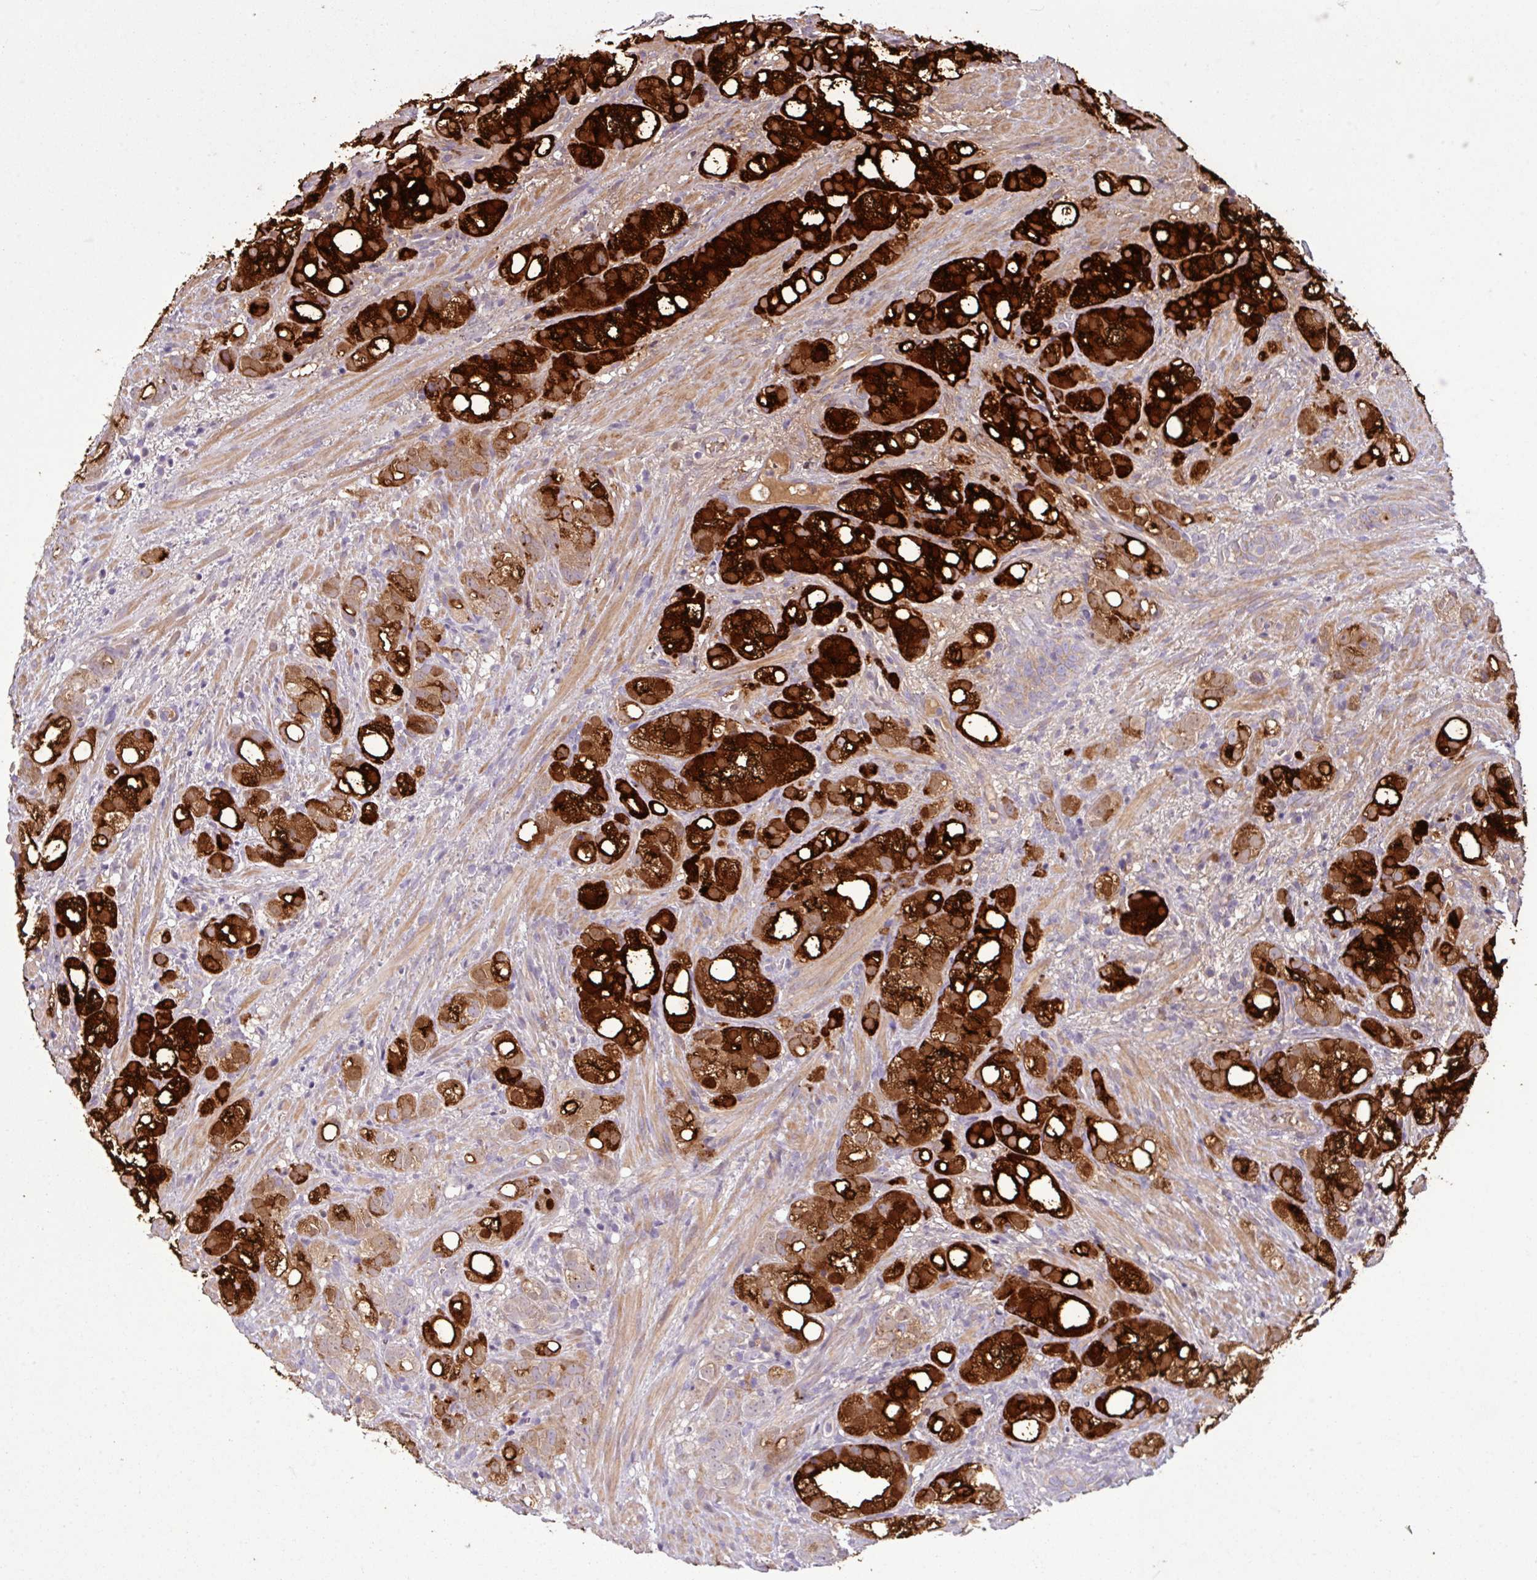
{"staining": {"intensity": "strong", "quantity": "25%-75%", "location": "cytoplasmic/membranous"}, "tissue": "prostate cancer", "cell_type": "Tumor cells", "image_type": "cancer", "snomed": [{"axis": "morphology", "description": "Adenocarcinoma, High grade"}, {"axis": "topography", "description": "Prostate"}], "caption": "The histopathology image displays a brown stain indicating the presence of a protein in the cytoplasmic/membranous of tumor cells in prostate cancer.", "gene": "C4B", "patient": {"sex": "male", "age": 82}}